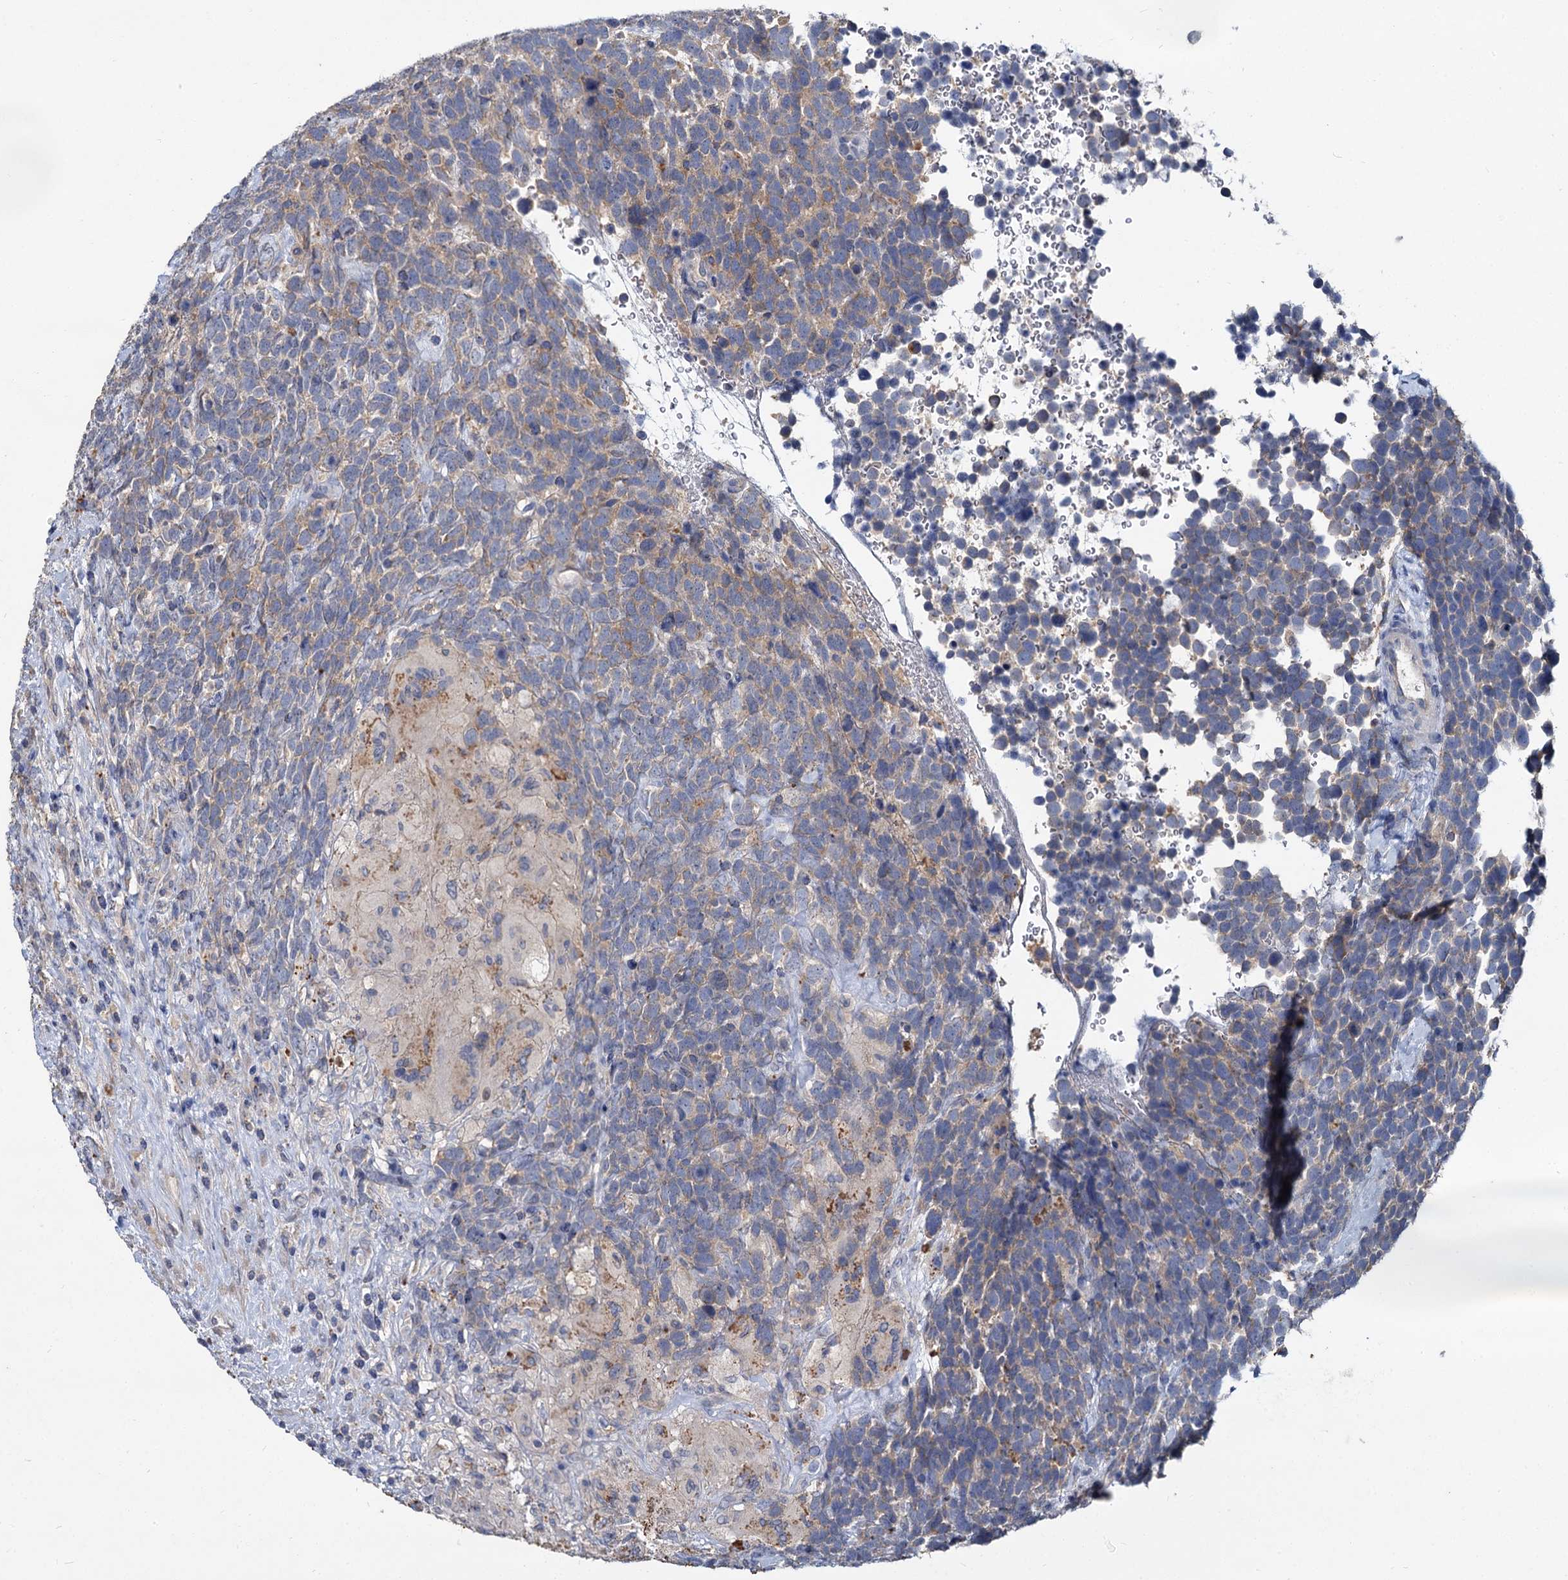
{"staining": {"intensity": "weak", "quantity": "25%-75%", "location": "cytoplasmic/membranous"}, "tissue": "urothelial cancer", "cell_type": "Tumor cells", "image_type": "cancer", "snomed": [{"axis": "morphology", "description": "Urothelial carcinoma, High grade"}, {"axis": "topography", "description": "Urinary bladder"}], "caption": "Immunohistochemical staining of human urothelial carcinoma (high-grade) exhibits weak cytoplasmic/membranous protein staining in approximately 25%-75% of tumor cells. (DAB (3,3'-diaminobenzidine) = brown stain, brightfield microscopy at high magnification).", "gene": "ATP9A", "patient": {"sex": "female", "age": 82}}